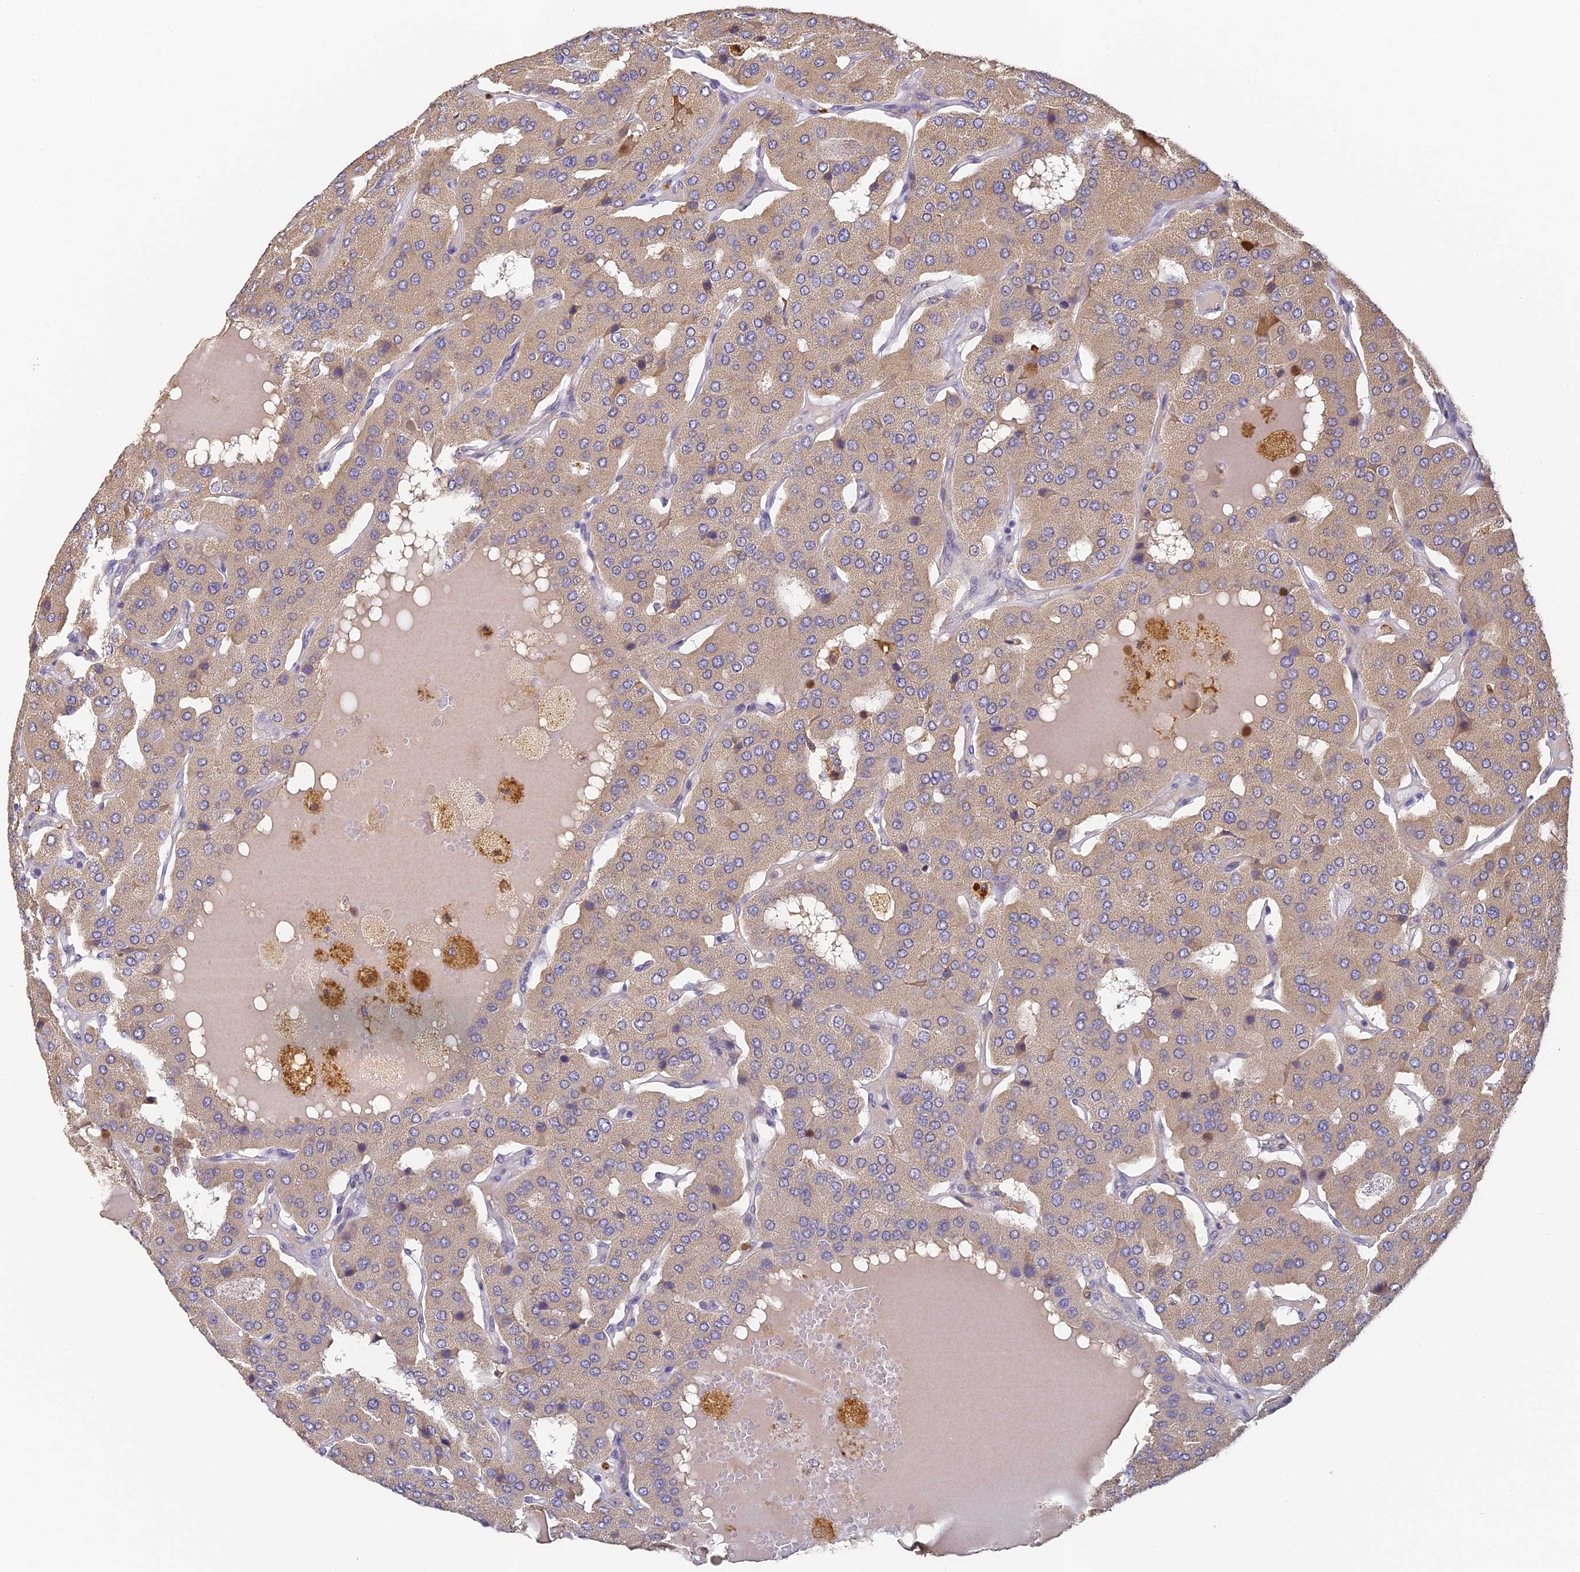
{"staining": {"intensity": "moderate", "quantity": ">75%", "location": "cytoplasmic/membranous"}, "tissue": "parathyroid gland", "cell_type": "Glandular cells", "image_type": "normal", "snomed": [{"axis": "morphology", "description": "Normal tissue, NOS"}, {"axis": "morphology", "description": "Adenoma, NOS"}, {"axis": "topography", "description": "Parathyroid gland"}], "caption": "Moderate cytoplasmic/membranous protein positivity is appreciated in about >75% of glandular cells in parathyroid gland. (Brightfield microscopy of DAB IHC at high magnification).", "gene": "YAE1", "patient": {"sex": "female", "age": 86}}